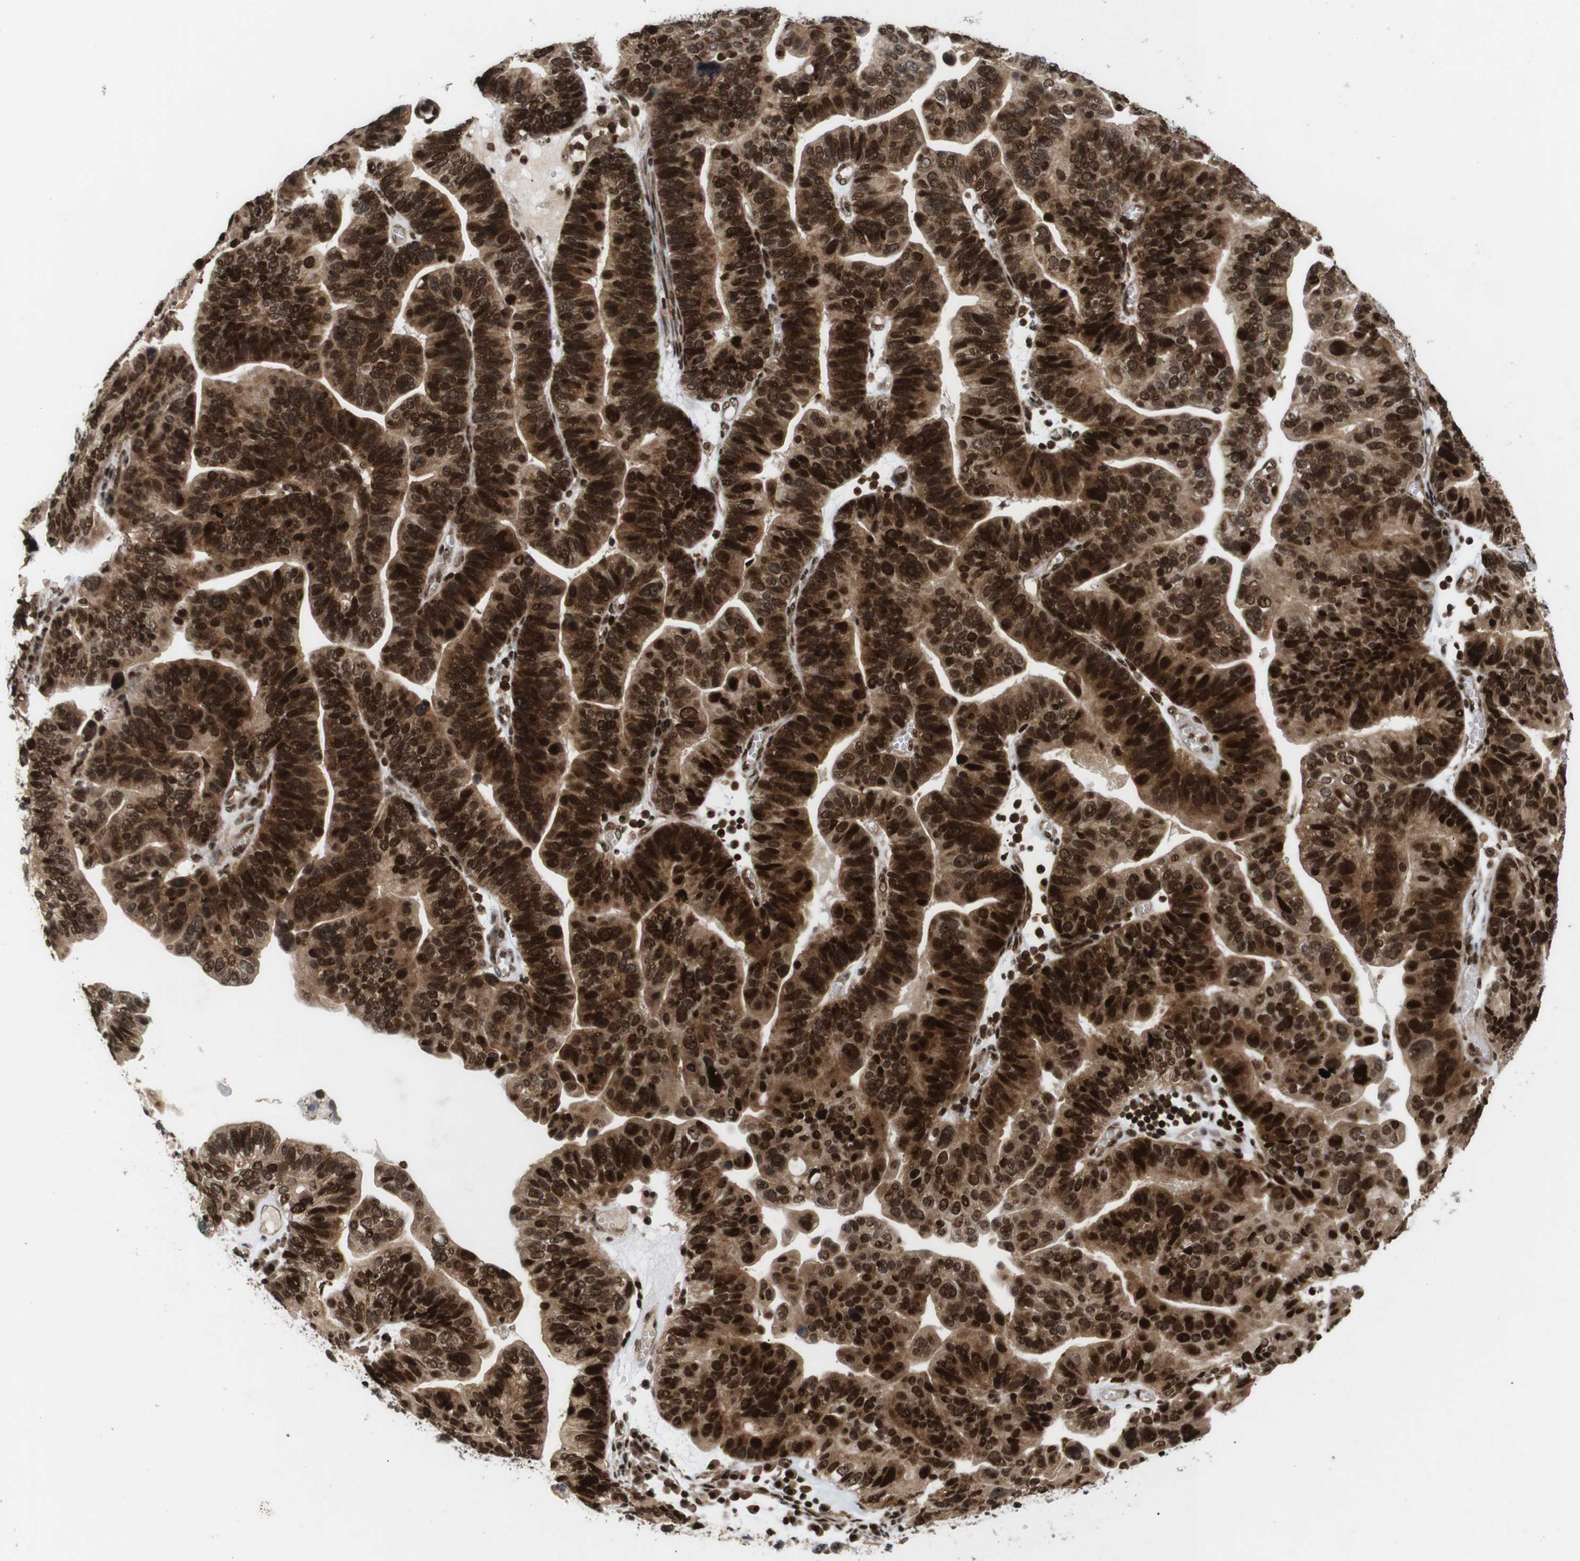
{"staining": {"intensity": "strong", "quantity": ">75%", "location": "cytoplasmic/membranous,nuclear"}, "tissue": "ovarian cancer", "cell_type": "Tumor cells", "image_type": "cancer", "snomed": [{"axis": "morphology", "description": "Cystadenocarcinoma, serous, NOS"}, {"axis": "topography", "description": "Ovary"}], "caption": "Immunohistochemistry (IHC) histopathology image of ovarian cancer stained for a protein (brown), which reveals high levels of strong cytoplasmic/membranous and nuclear staining in approximately >75% of tumor cells.", "gene": "KIF23", "patient": {"sex": "female", "age": 56}}